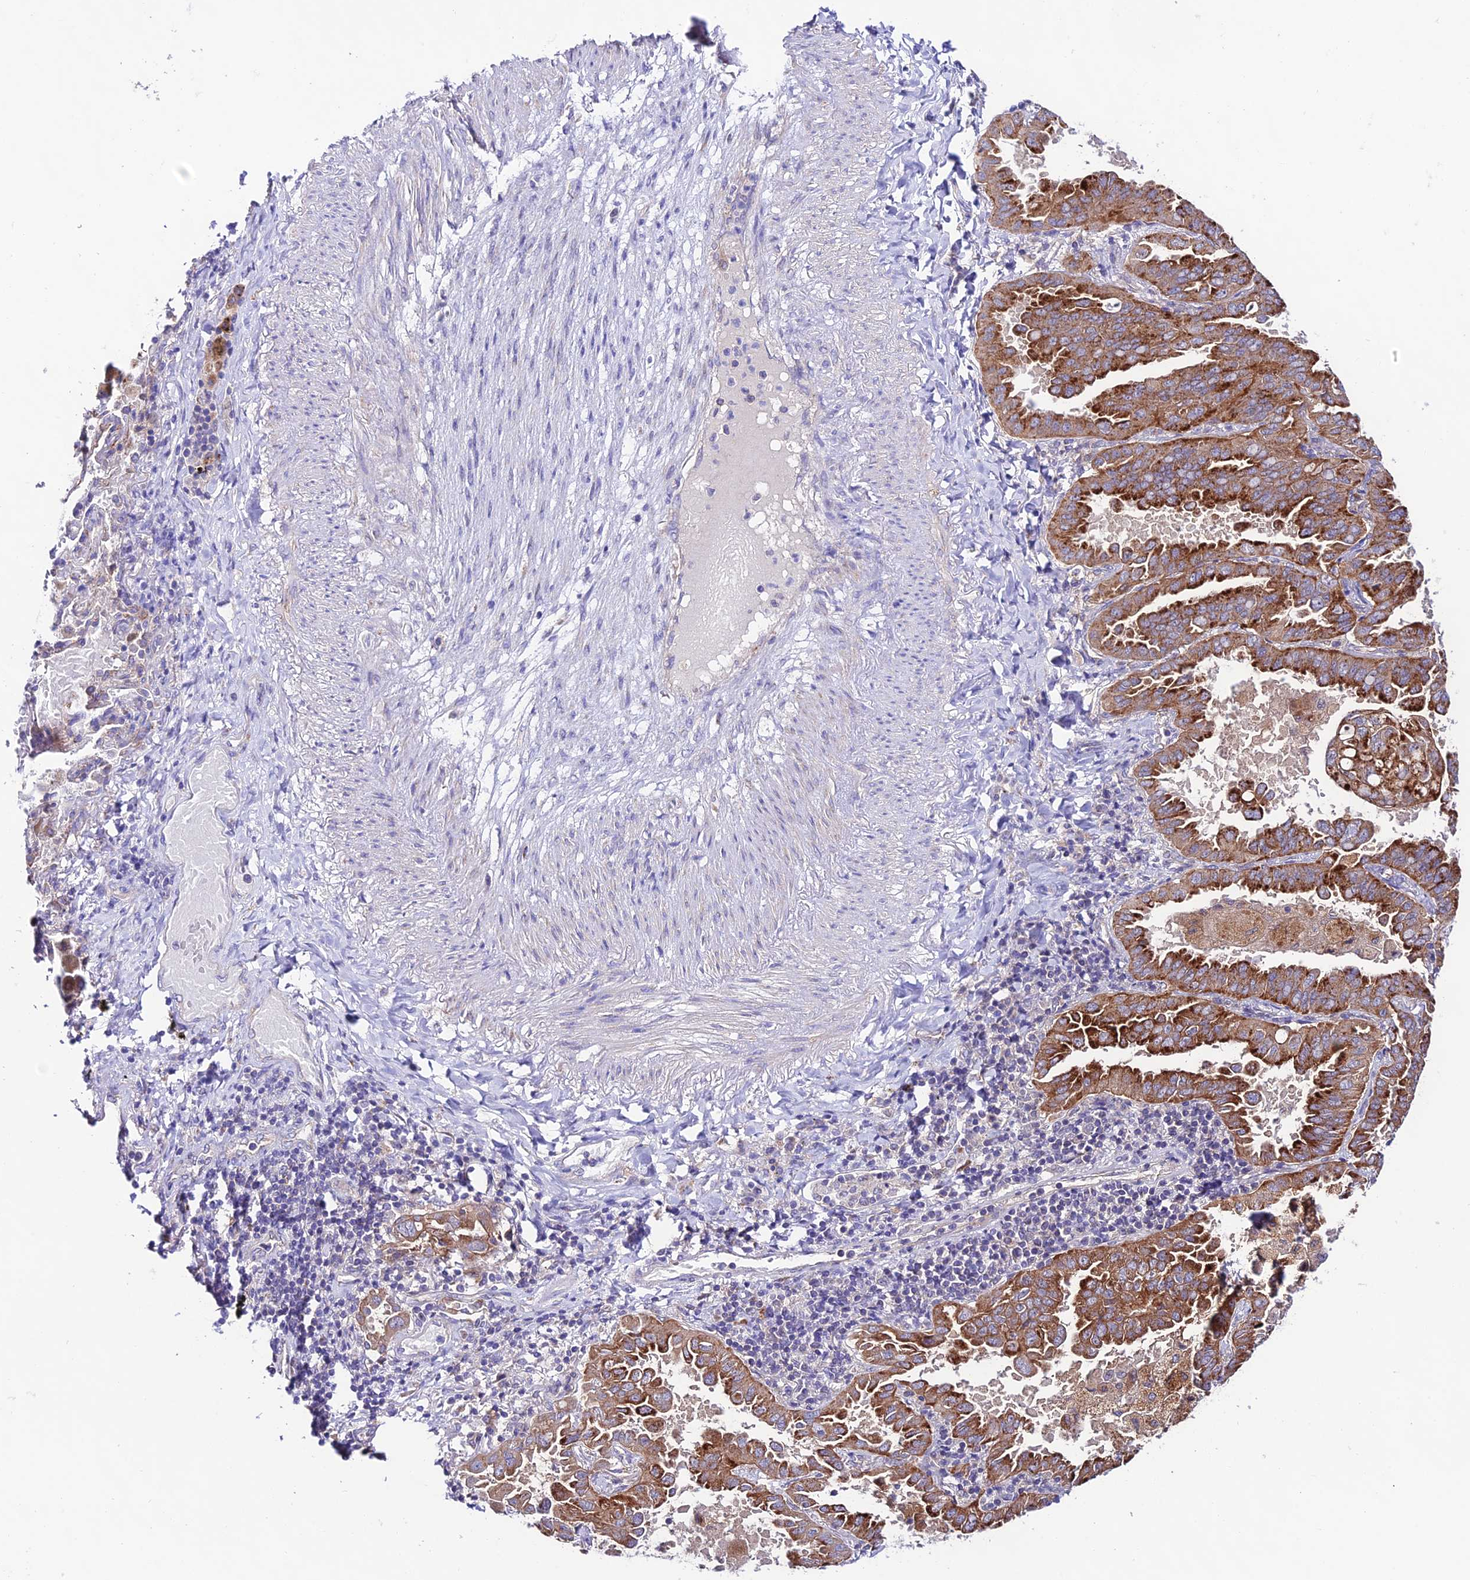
{"staining": {"intensity": "strong", "quantity": ">75%", "location": "cytoplasmic/membranous"}, "tissue": "lung cancer", "cell_type": "Tumor cells", "image_type": "cancer", "snomed": [{"axis": "morphology", "description": "Adenocarcinoma, NOS"}, {"axis": "topography", "description": "Lung"}], "caption": "About >75% of tumor cells in human lung adenocarcinoma reveal strong cytoplasmic/membranous protein staining as visualized by brown immunohistochemical staining.", "gene": "LACTB2", "patient": {"sex": "male", "age": 64}}